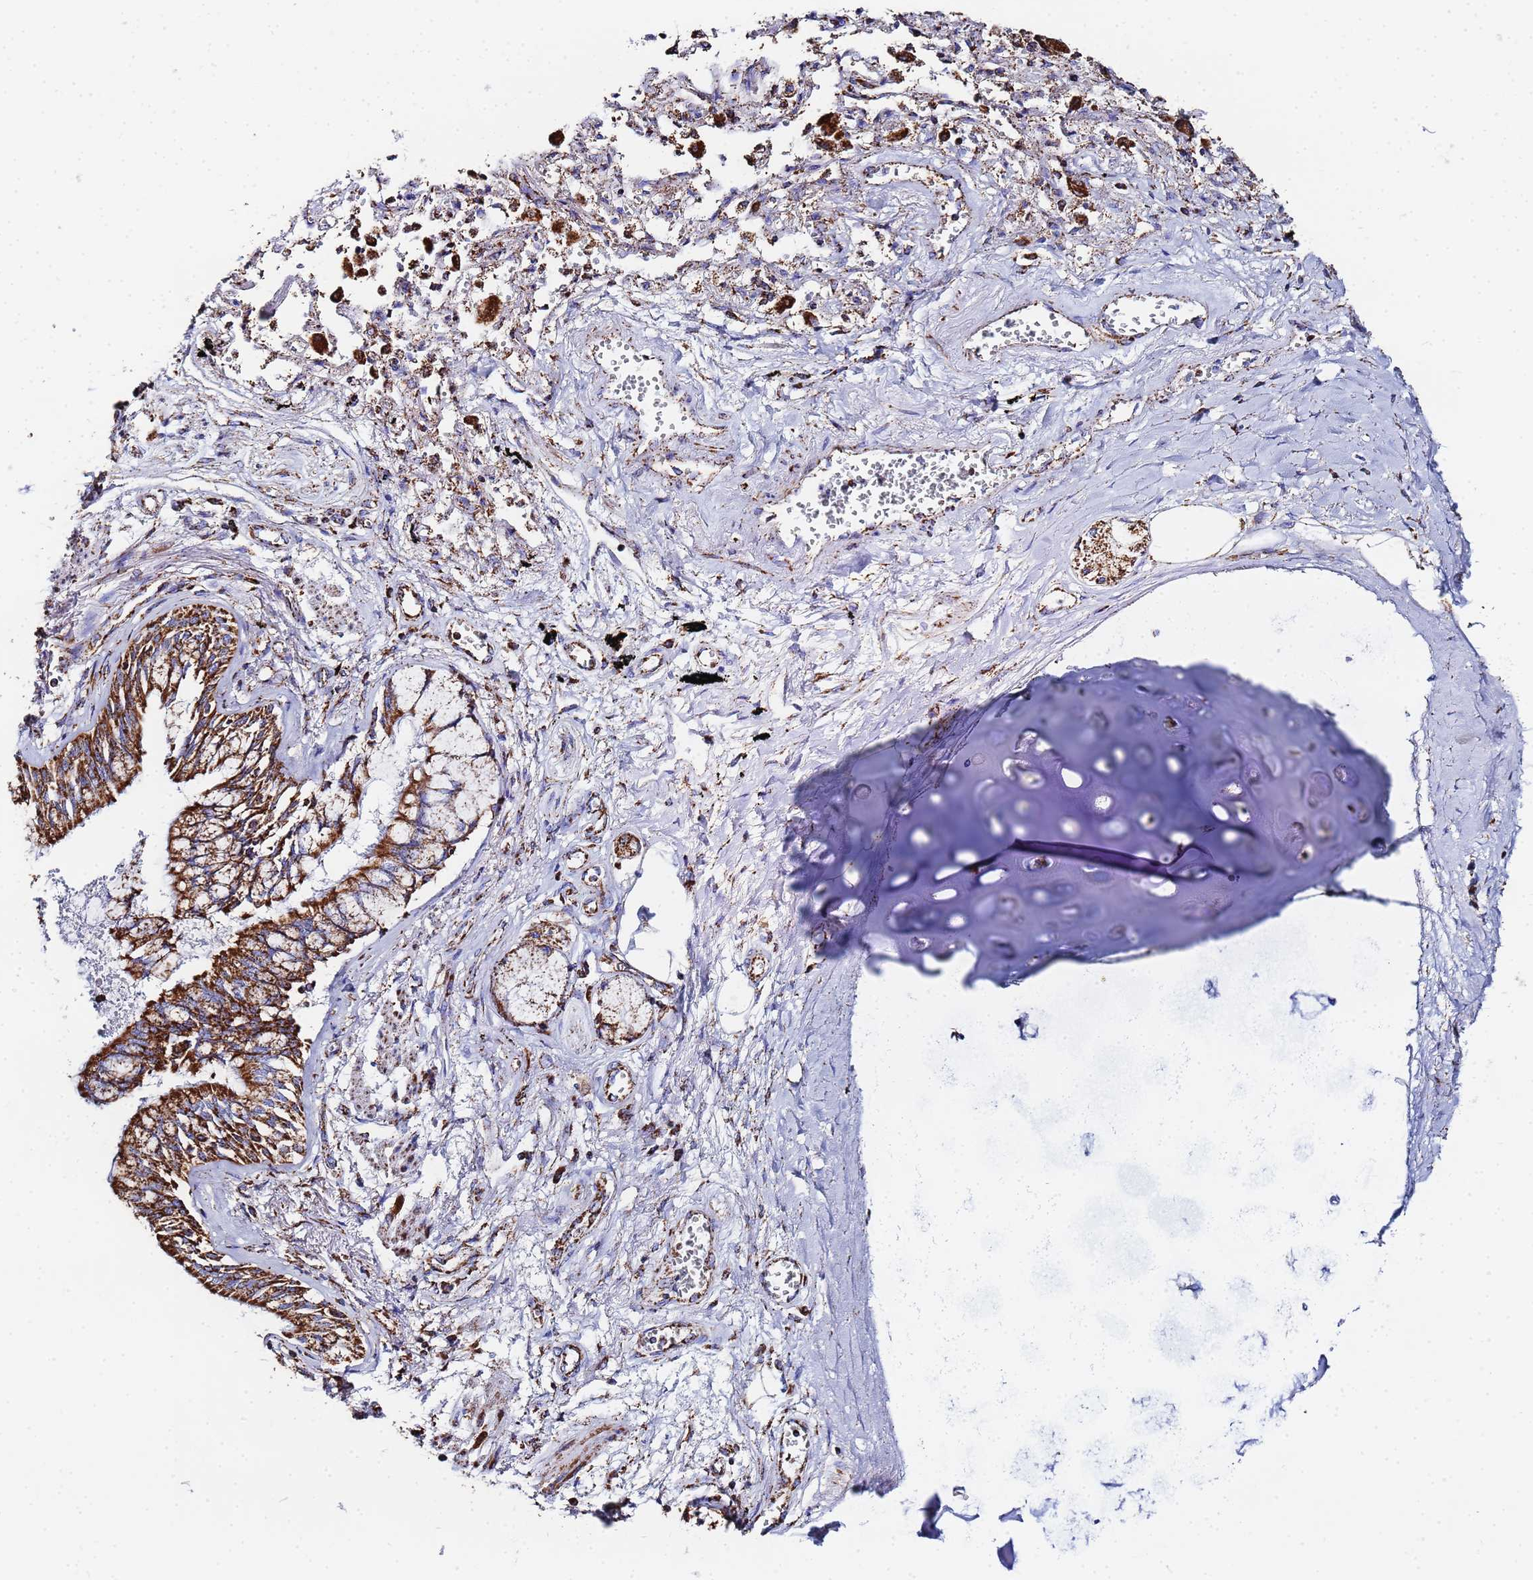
{"staining": {"intensity": "strong", "quantity": ">75%", "location": "cytoplasmic/membranous"}, "tissue": "lung cancer", "cell_type": "Tumor cells", "image_type": "cancer", "snomed": [{"axis": "morphology", "description": "Adenocarcinoma, NOS"}, {"axis": "topography", "description": "Lung"}], "caption": "The micrograph demonstrates staining of lung cancer (adenocarcinoma), revealing strong cytoplasmic/membranous protein staining (brown color) within tumor cells.", "gene": "GLUD1", "patient": {"sex": "male", "age": 67}}